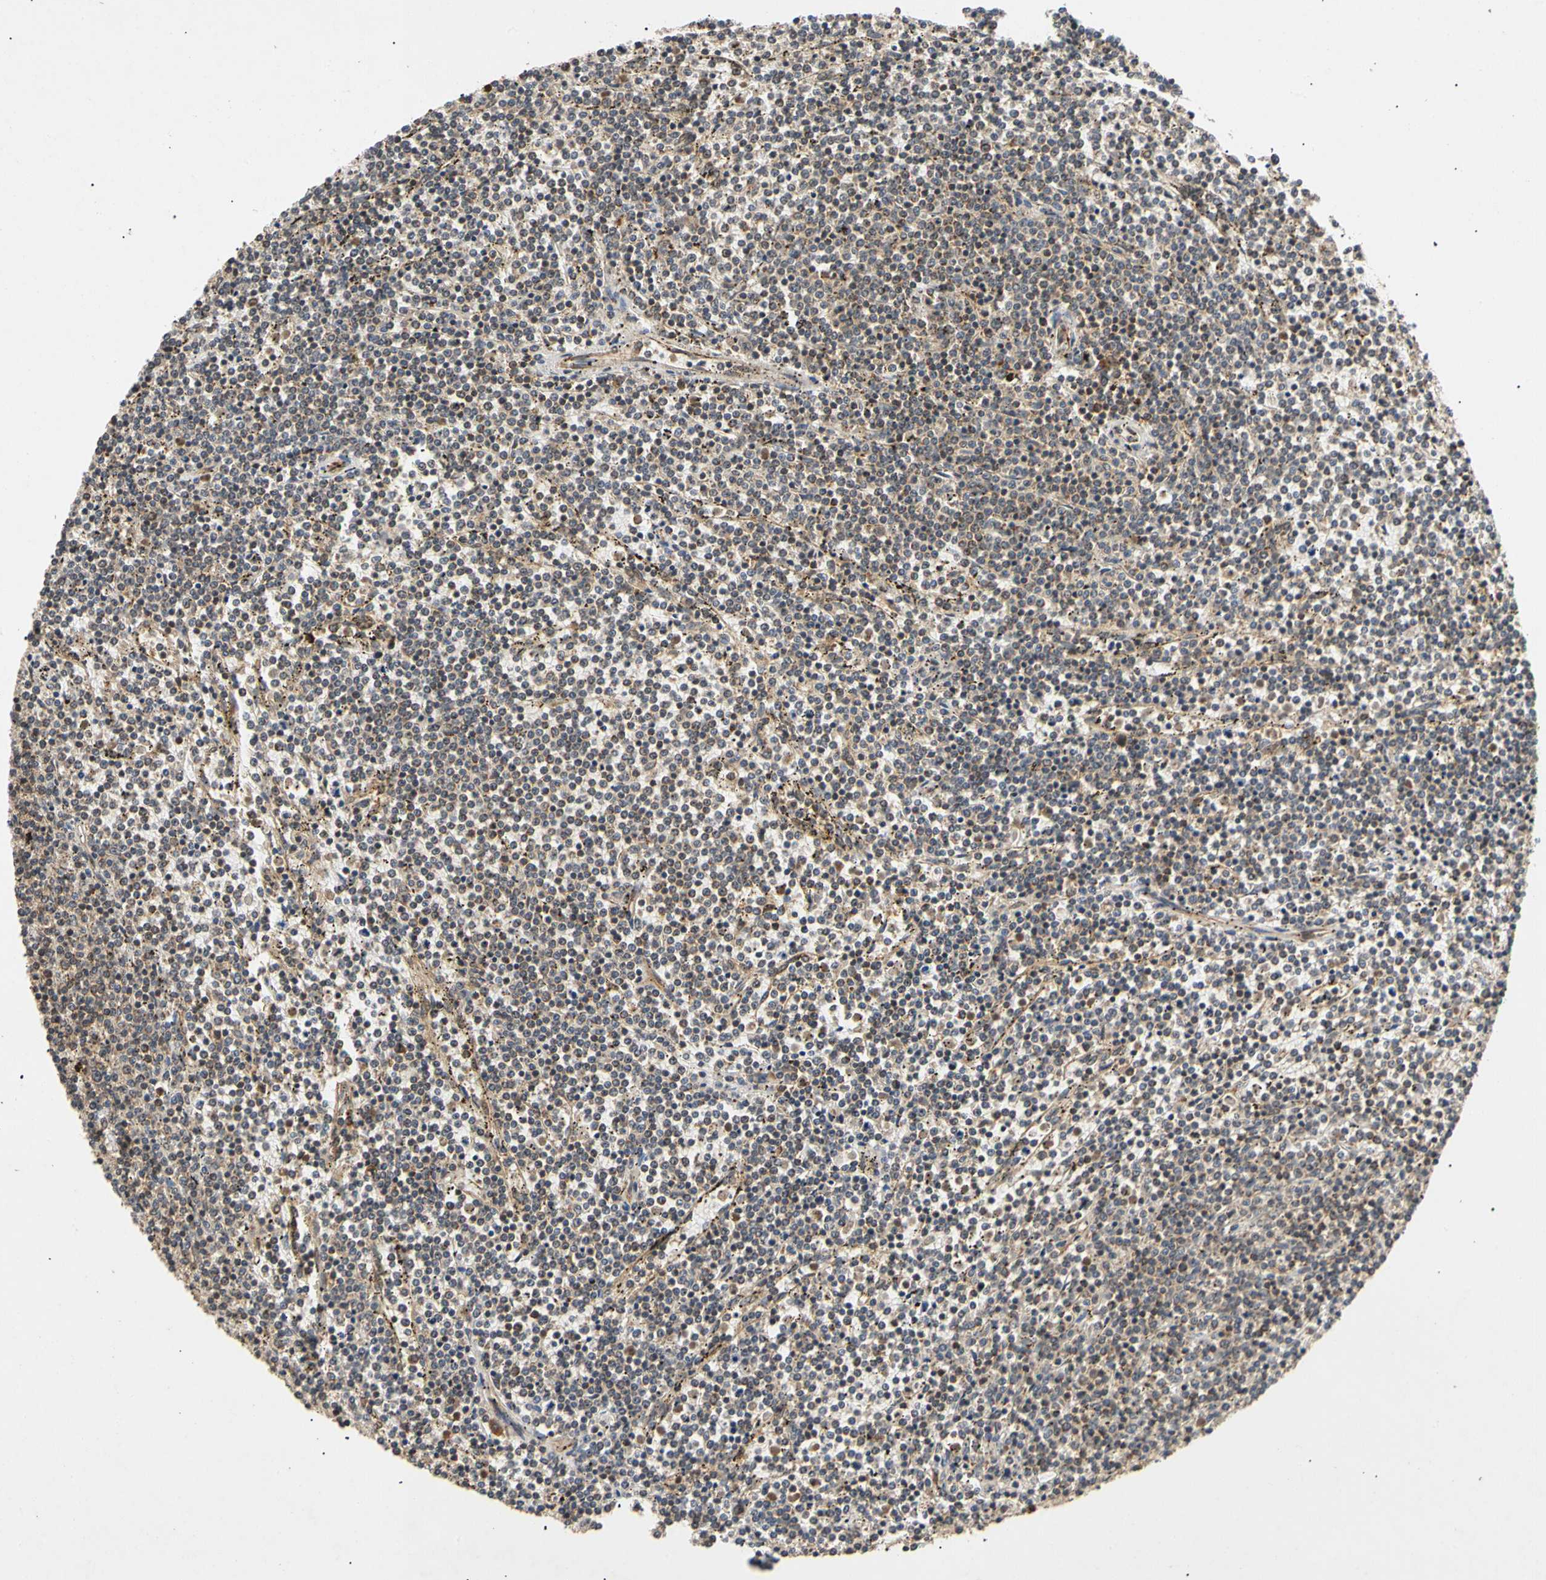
{"staining": {"intensity": "weak", "quantity": "25%-75%", "location": "cytoplasmic/membranous"}, "tissue": "lymphoma", "cell_type": "Tumor cells", "image_type": "cancer", "snomed": [{"axis": "morphology", "description": "Malignant lymphoma, non-Hodgkin's type, Low grade"}, {"axis": "topography", "description": "Spleen"}], "caption": "The photomicrograph exhibits a brown stain indicating the presence of a protein in the cytoplasmic/membranous of tumor cells in low-grade malignant lymphoma, non-Hodgkin's type.", "gene": "MRPS22", "patient": {"sex": "female", "age": 50}}